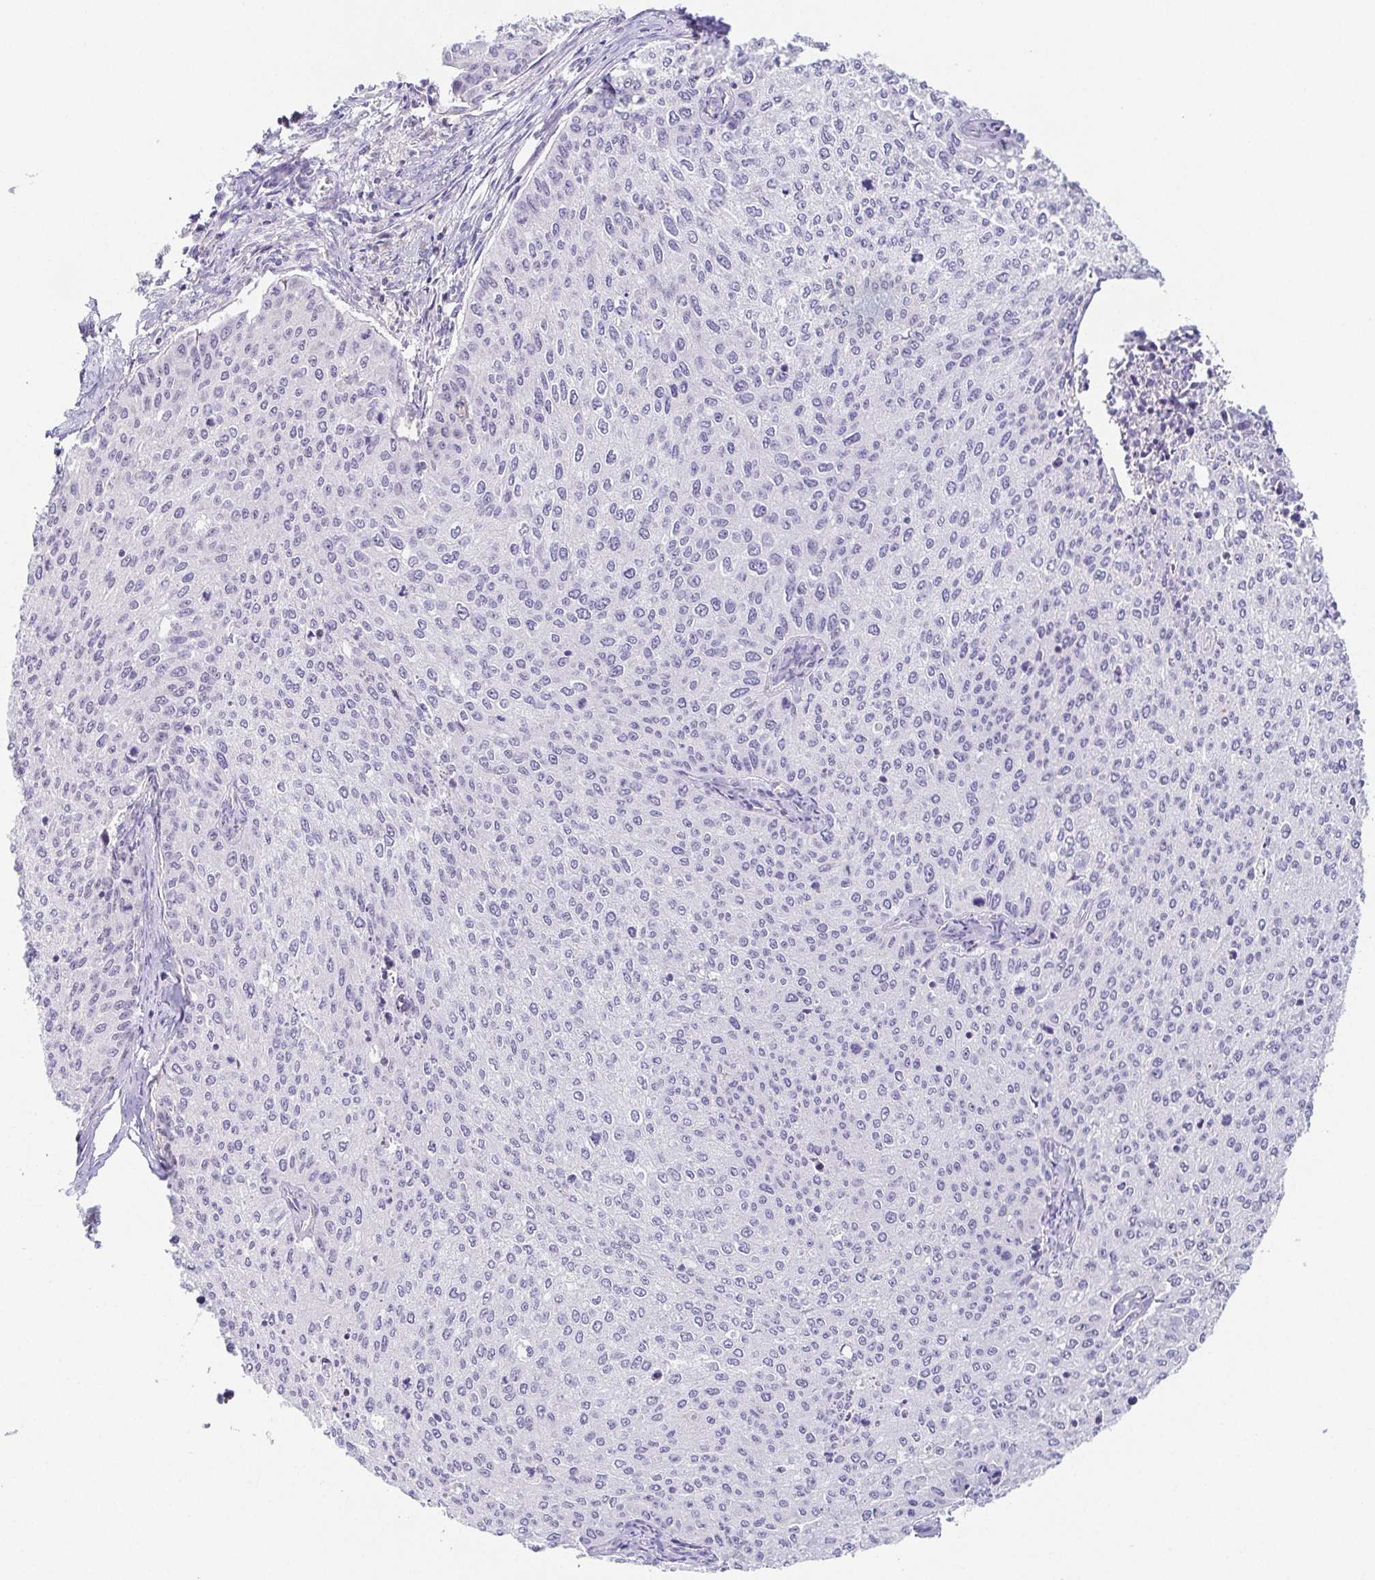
{"staining": {"intensity": "negative", "quantity": "none", "location": "none"}, "tissue": "cervical cancer", "cell_type": "Tumor cells", "image_type": "cancer", "snomed": [{"axis": "morphology", "description": "Squamous cell carcinoma, NOS"}, {"axis": "topography", "description": "Cervix"}], "caption": "Squamous cell carcinoma (cervical) was stained to show a protein in brown. There is no significant expression in tumor cells.", "gene": "FAM162B", "patient": {"sex": "female", "age": 38}}